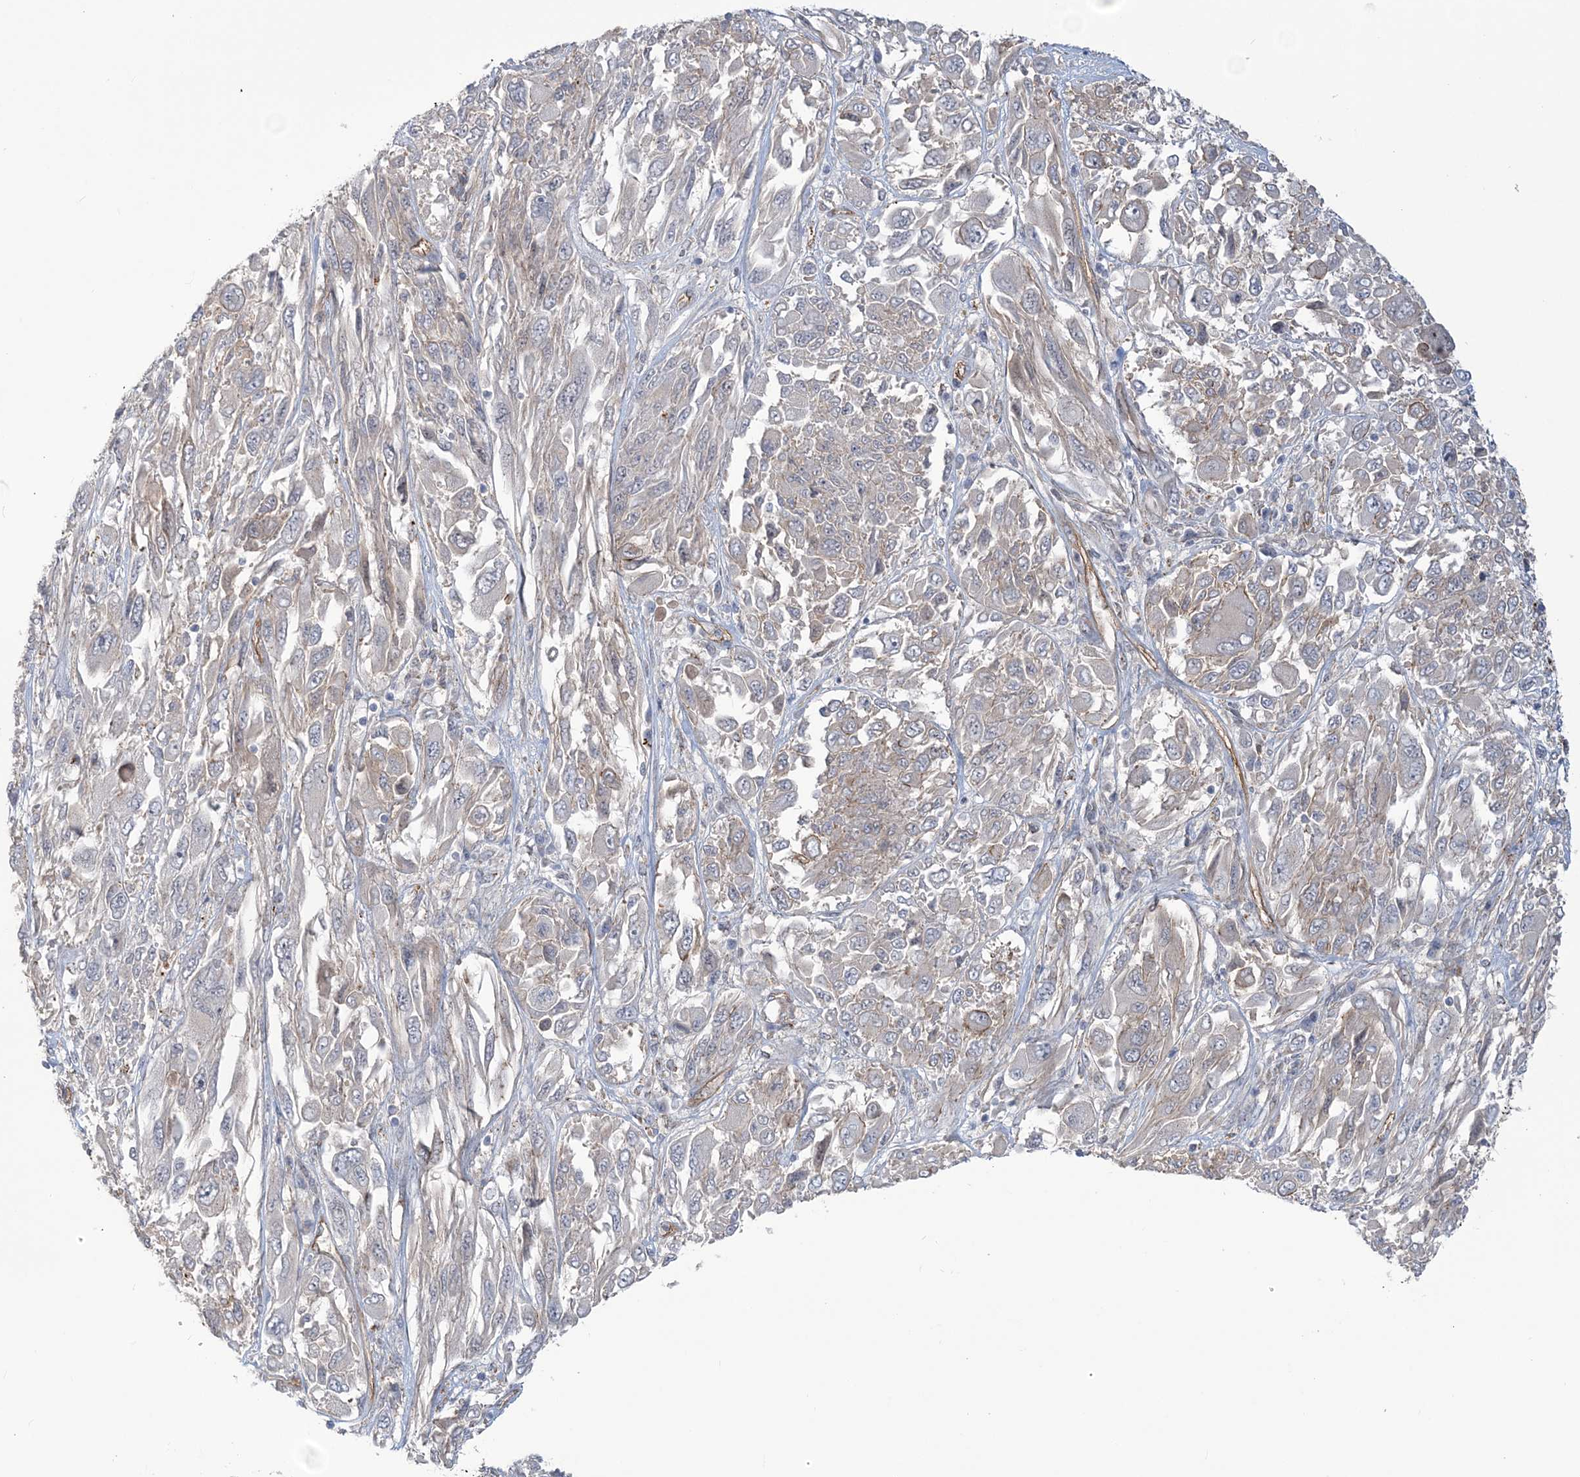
{"staining": {"intensity": "negative", "quantity": "none", "location": "none"}, "tissue": "melanoma", "cell_type": "Tumor cells", "image_type": "cancer", "snomed": [{"axis": "morphology", "description": "Malignant melanoma, NOS"}, {"axis": "topography", "description": "Skin"}], "caption": "IHC of malignant melanoma reveals no positivity in tumor cells.", "gene": "RAI14", "patient": {"sex": "female", "age": 91}}